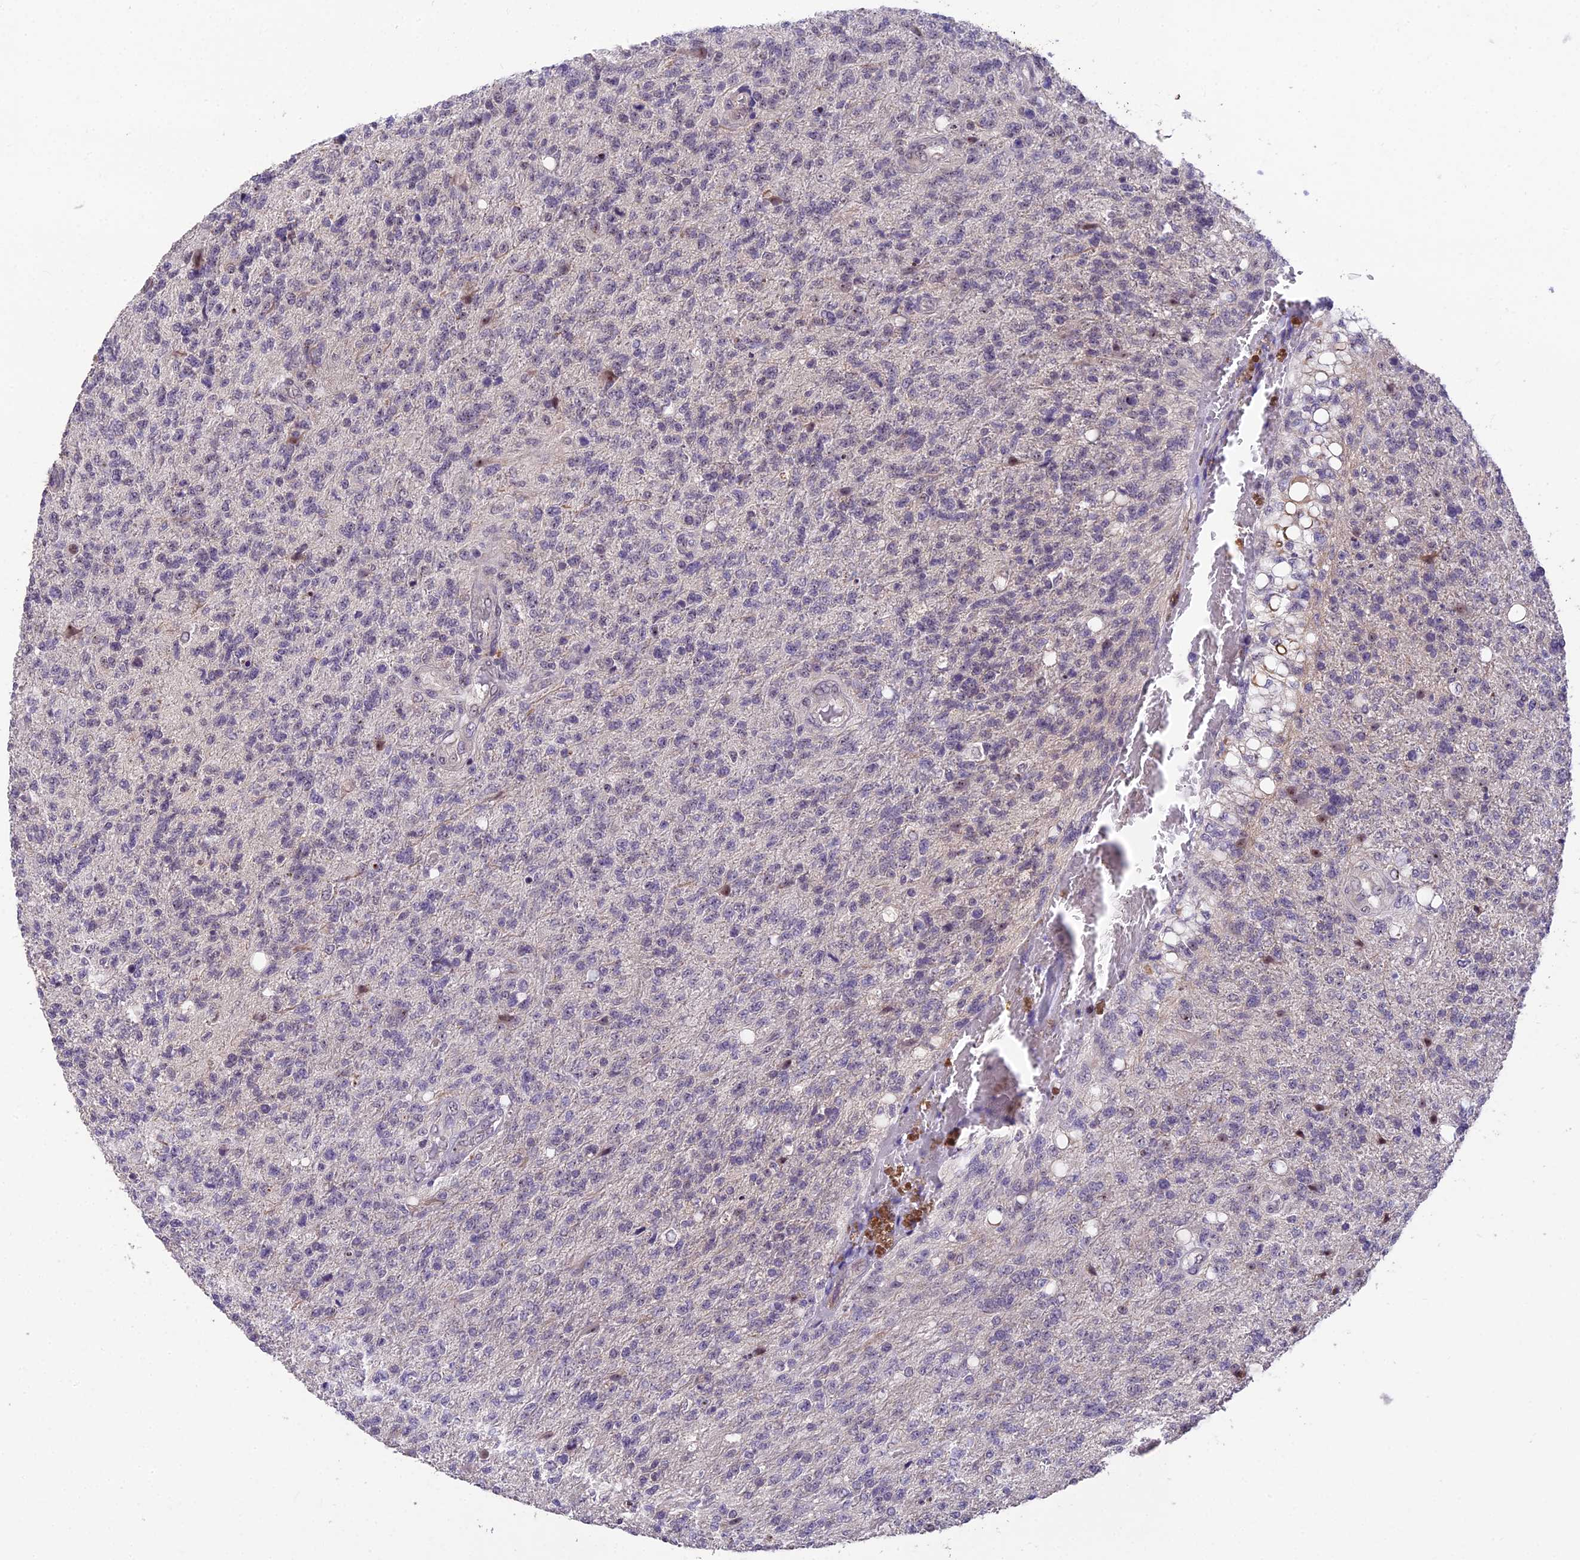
{"staining": {"intensity": "negative", "quantity": "none", "location": "none"}, "tissue": "glioma", "cell_type": "Tumor cells", "image_type": "cancer", "snomed": [{"axis": "morphology", "description": "Glioma, malignant, High grade"}, {"axis": "topography", "description": "Brain"}], "caption": "An image of glioma stained for a protein displays no brown staining in tumor cells.", "gene": "ZNF333", "patient": {"sex": "male", "age": 56}}